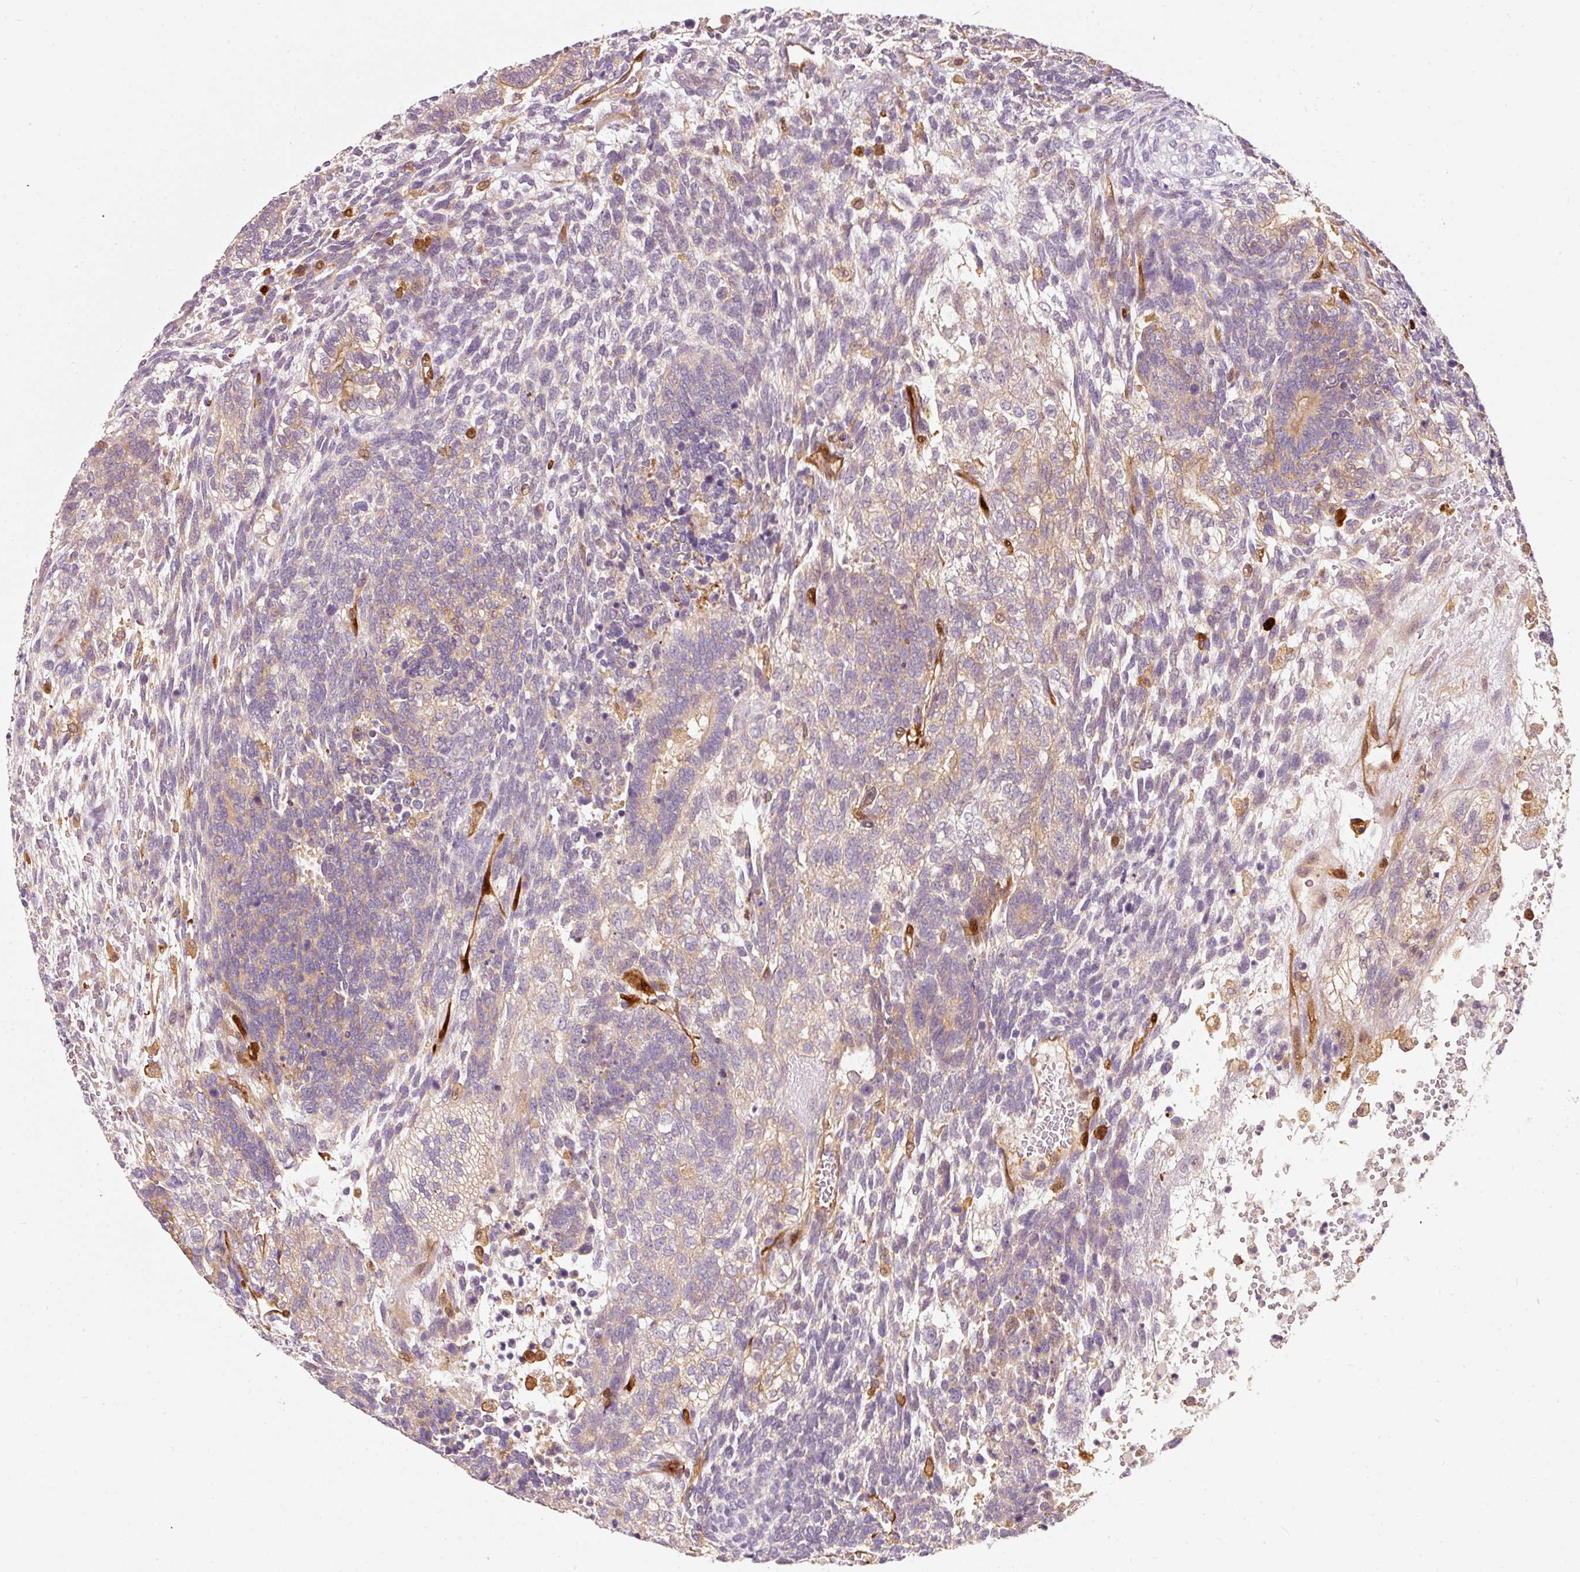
{"staining": {"intensity": "weak", "quantity": "25%-75%", "location": "cytoplasmic/membranous"}, "tissue": "testis cancer", "cell_type": "Tumor cells", "image_type": "cancer", "snomed": [{"axis": "morphology", "description": "Carcinoma, Embryonal, NOS"}, {"axis": "topography", "description": "Testis"}], "caption": "Immunohistochemistry of human embryonal carcinoma (testis) exhibits low levels of weak cytoplasmic/membranous positivity in approximately 25%-75% of tumor cells. (DAB = brown stain, brightfield microscopy at high magnification).", "gene": "IQGAP2", "patient": {"sex": "male", "age": 23}}